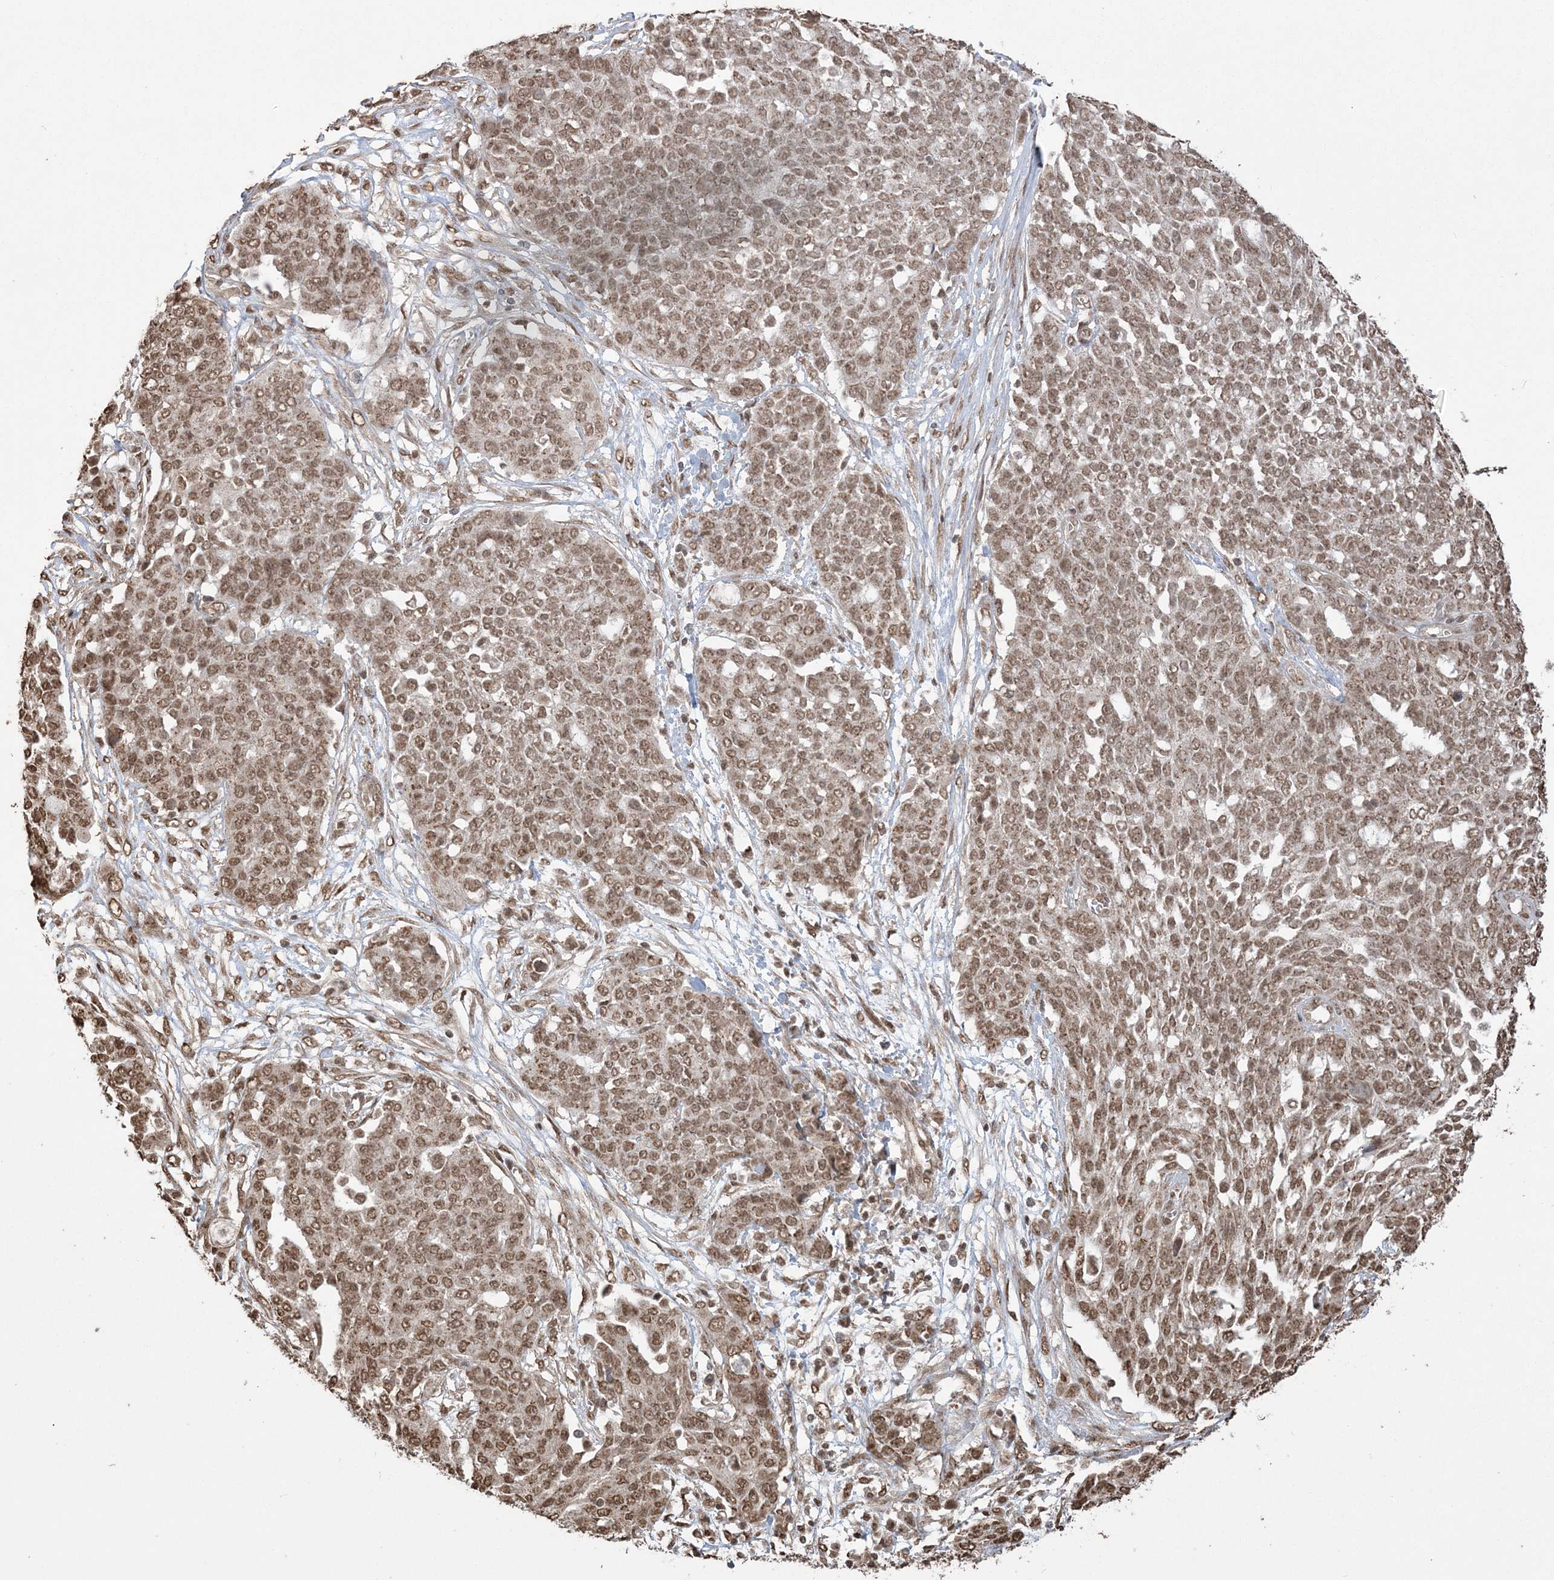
{"staining": {"intensity": "moderate", "quantity": ">75%", "location": "nuclear"}, "tissue": "ovarian cancer", "cell_type": "Tumor cells", "image_type": "cancer", "snomed": [{"axis": "morphology", "description": "Cystadenocarcinoma, serous, NOS"}, {"axis": "topography", "description": "Soft tissue"}, {"axis": "topography", "description": "Ovary"}], "caption": "The image reveals staining of serous cystadenocarcinoma (ovarian), revealing moderate nuclear protein staining (brown color) within tumor cells. (DAB (3,3'-diaminobenzidine) IHC with brightfield microscopy, high magnification).", "gene": "ZNF839", "patient": {"sex": "female", "age": 57}}